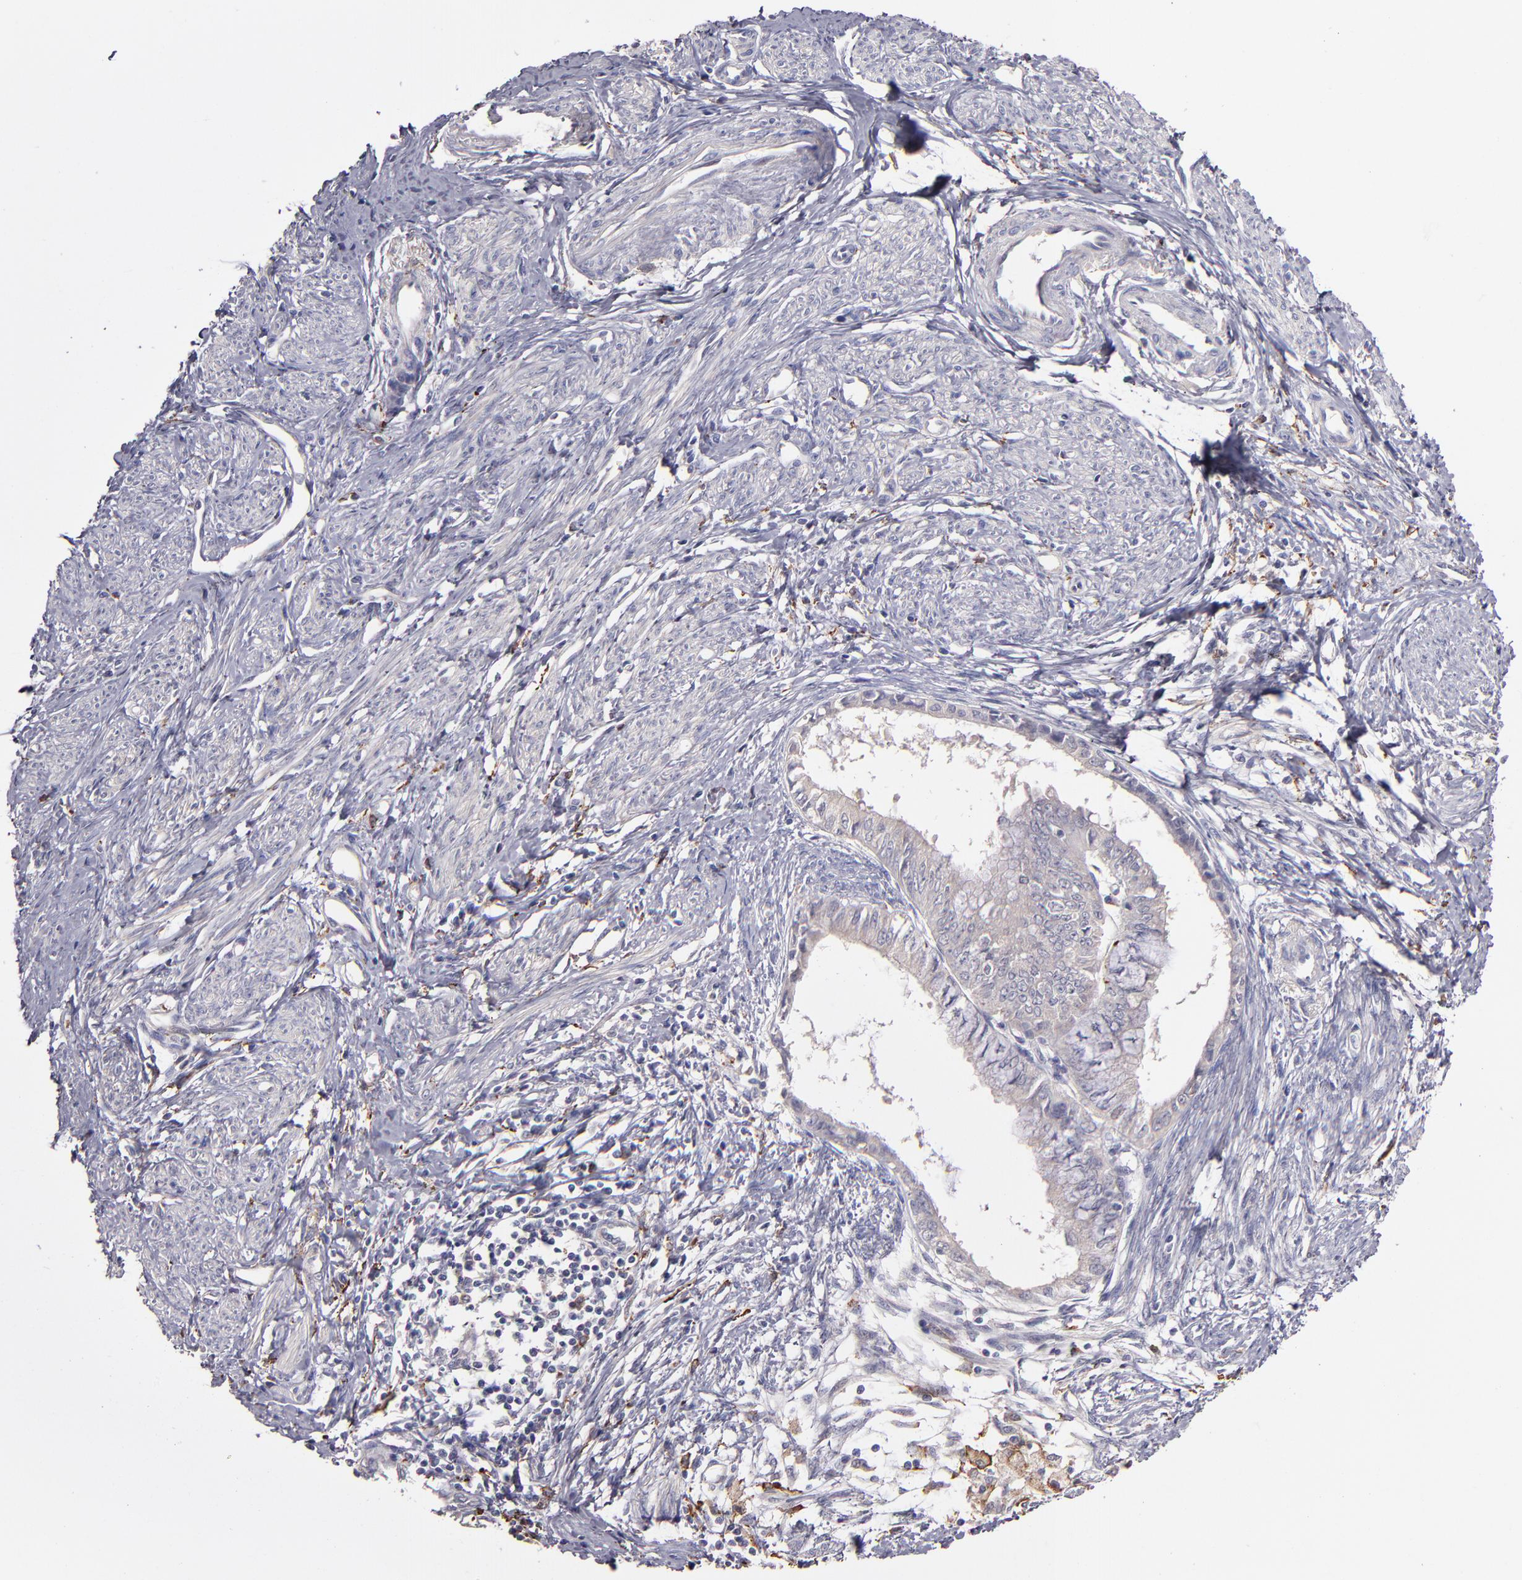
{"staining": {"intensity": "negative", "quantity": "none", "location": "none"}, "tissue": "endometrial cancer", "cell_type": "Tumor cells", "image_type": "cancer", "snomed": [{"axis": "morphology", "description": "Adenocarcinoma, NOS"}, {"axis": "topography", "description": "Endometrium"}], "caption": "Tumor cells show no significant protein staining in endometrial adenocarcinoma.", "gene": "GLDC", "patient": {"sex": "female", "age": 76}}